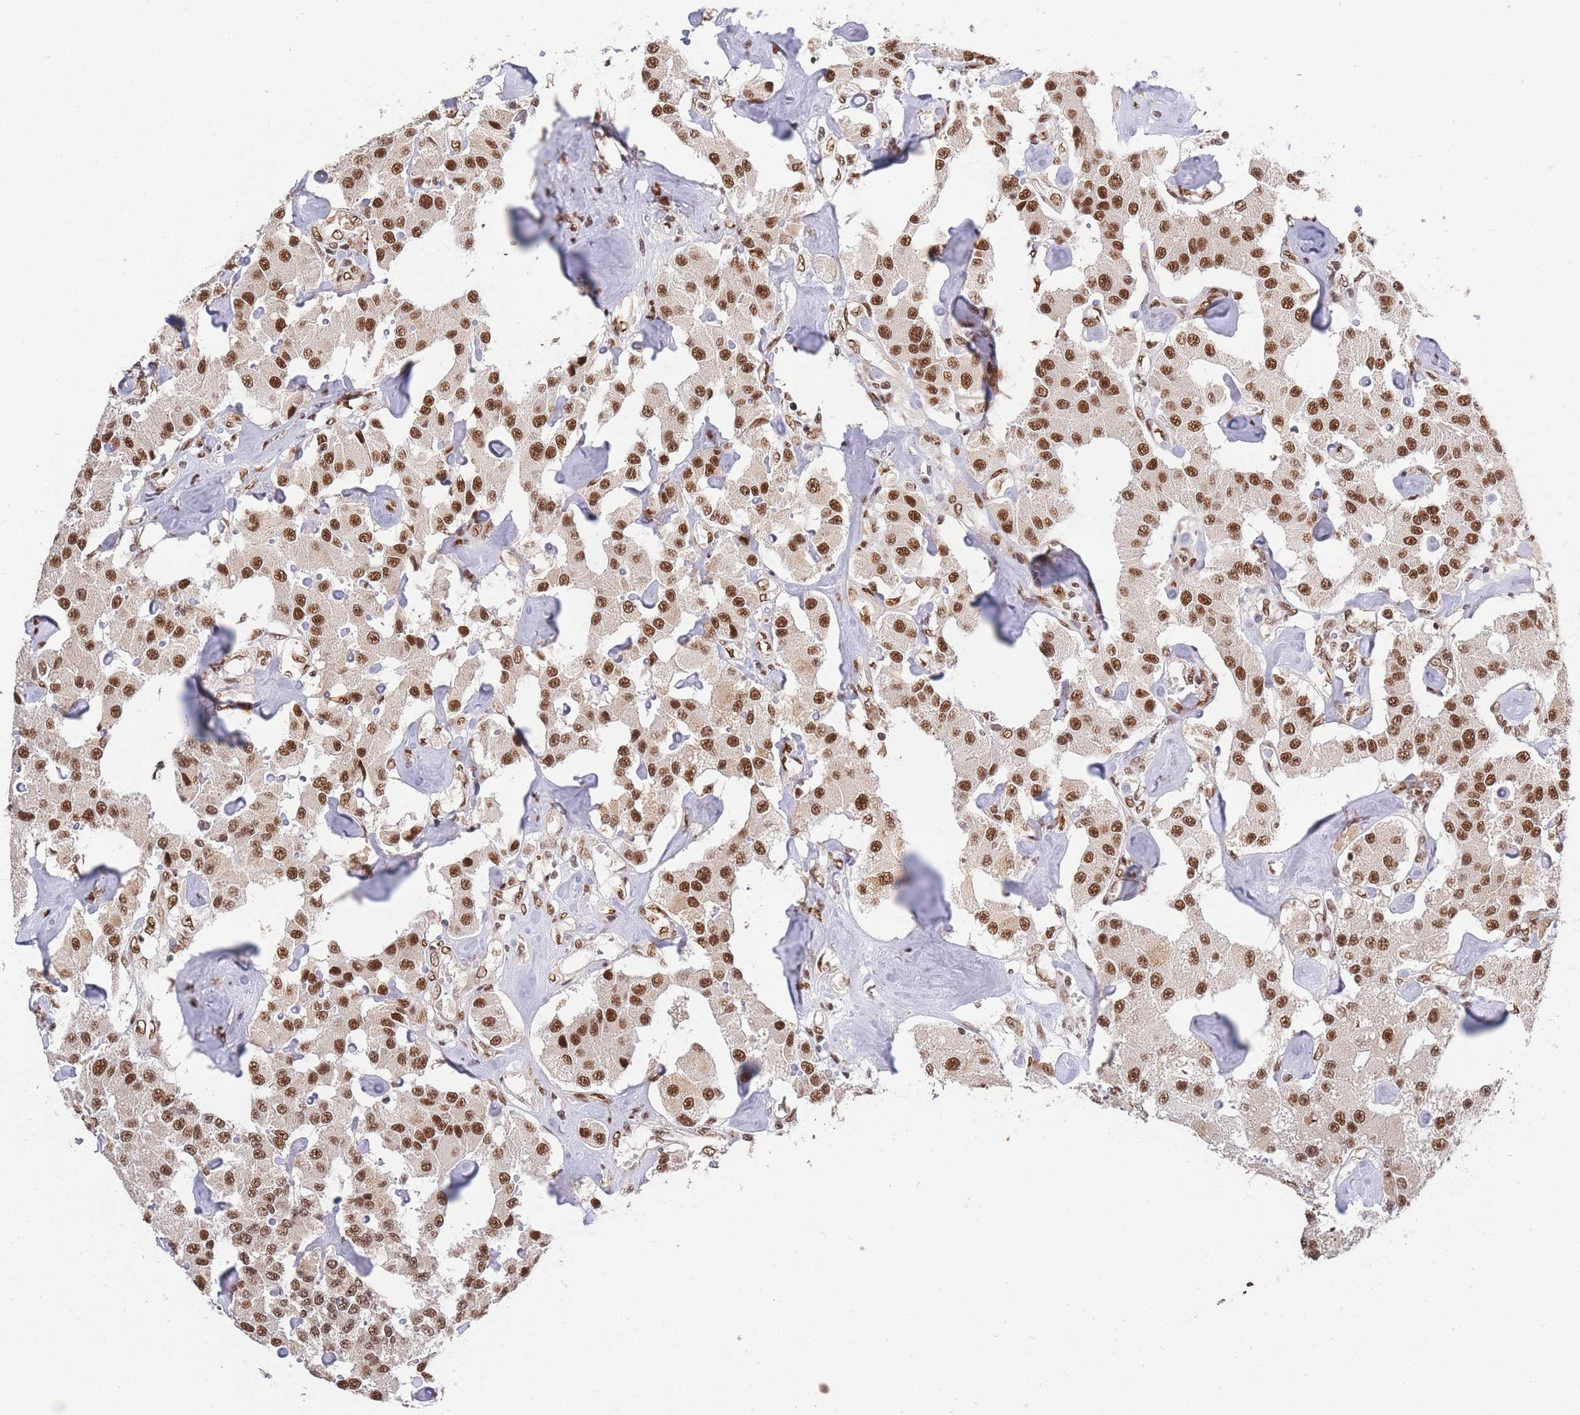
{"staining": {"intensity": "moderate", "quantity": ">75%", "location": "nuclear"}, "tissue": "carcinoid", "cell_type": "Tumor cells", "image_type": "cancer", "snomed": [{"axis": "morphology", "description": "Carcinoid, malignant, NOS"}, {"axis": "topography", "description": "Pancreas"}], "caption": "This micrograph shows immunohistochemistry (IHC) staining of carcinoid, with medium moderate nuclear expression in about >75% of tumor cells.", "gene": "PRKDC", "patient": {"sex": "male", "age": 41}}